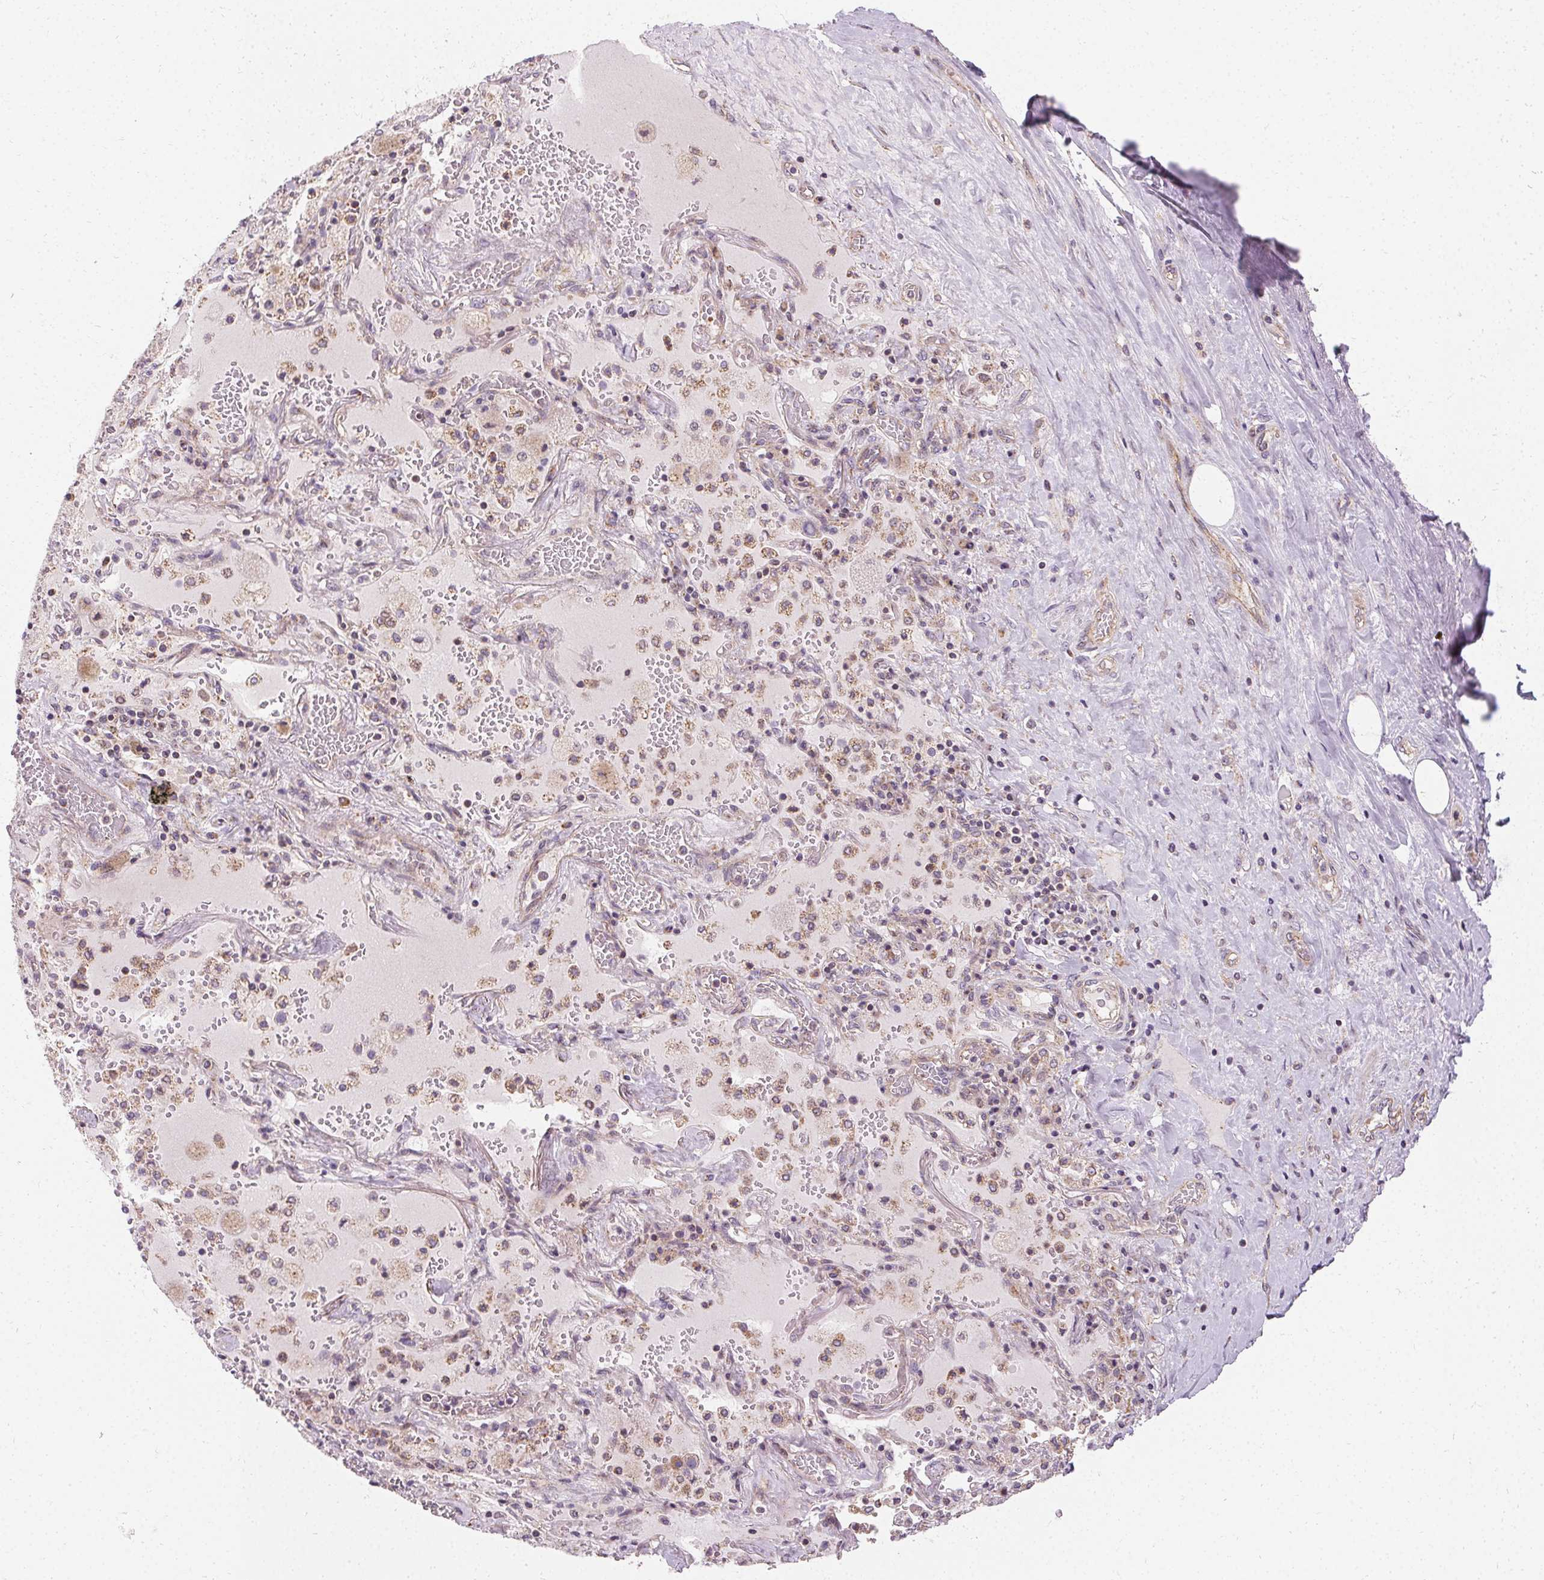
{"staining": {"intensity": "weak", "quantity": "25%-75%", "location": "cytoplasmic/membranous"}, "tissue": "soft tissue", "cell_type": "Fibroblasts", "image_type": "normal", "snomed": [{"axis": "morphology", "description": "Normal tissue, NOS"}, {"axis": "topography", "description": "Cartilage tissue"}, {"axis": "topography", "description": "Bronchus"}], "caption": "A brown stain labels weak cytoplasmic/membranous expression of a protein in fibroblasts of normal soft tissue.", "gene": "APLP1", "patient": {"sex": "male", "age": 64}}